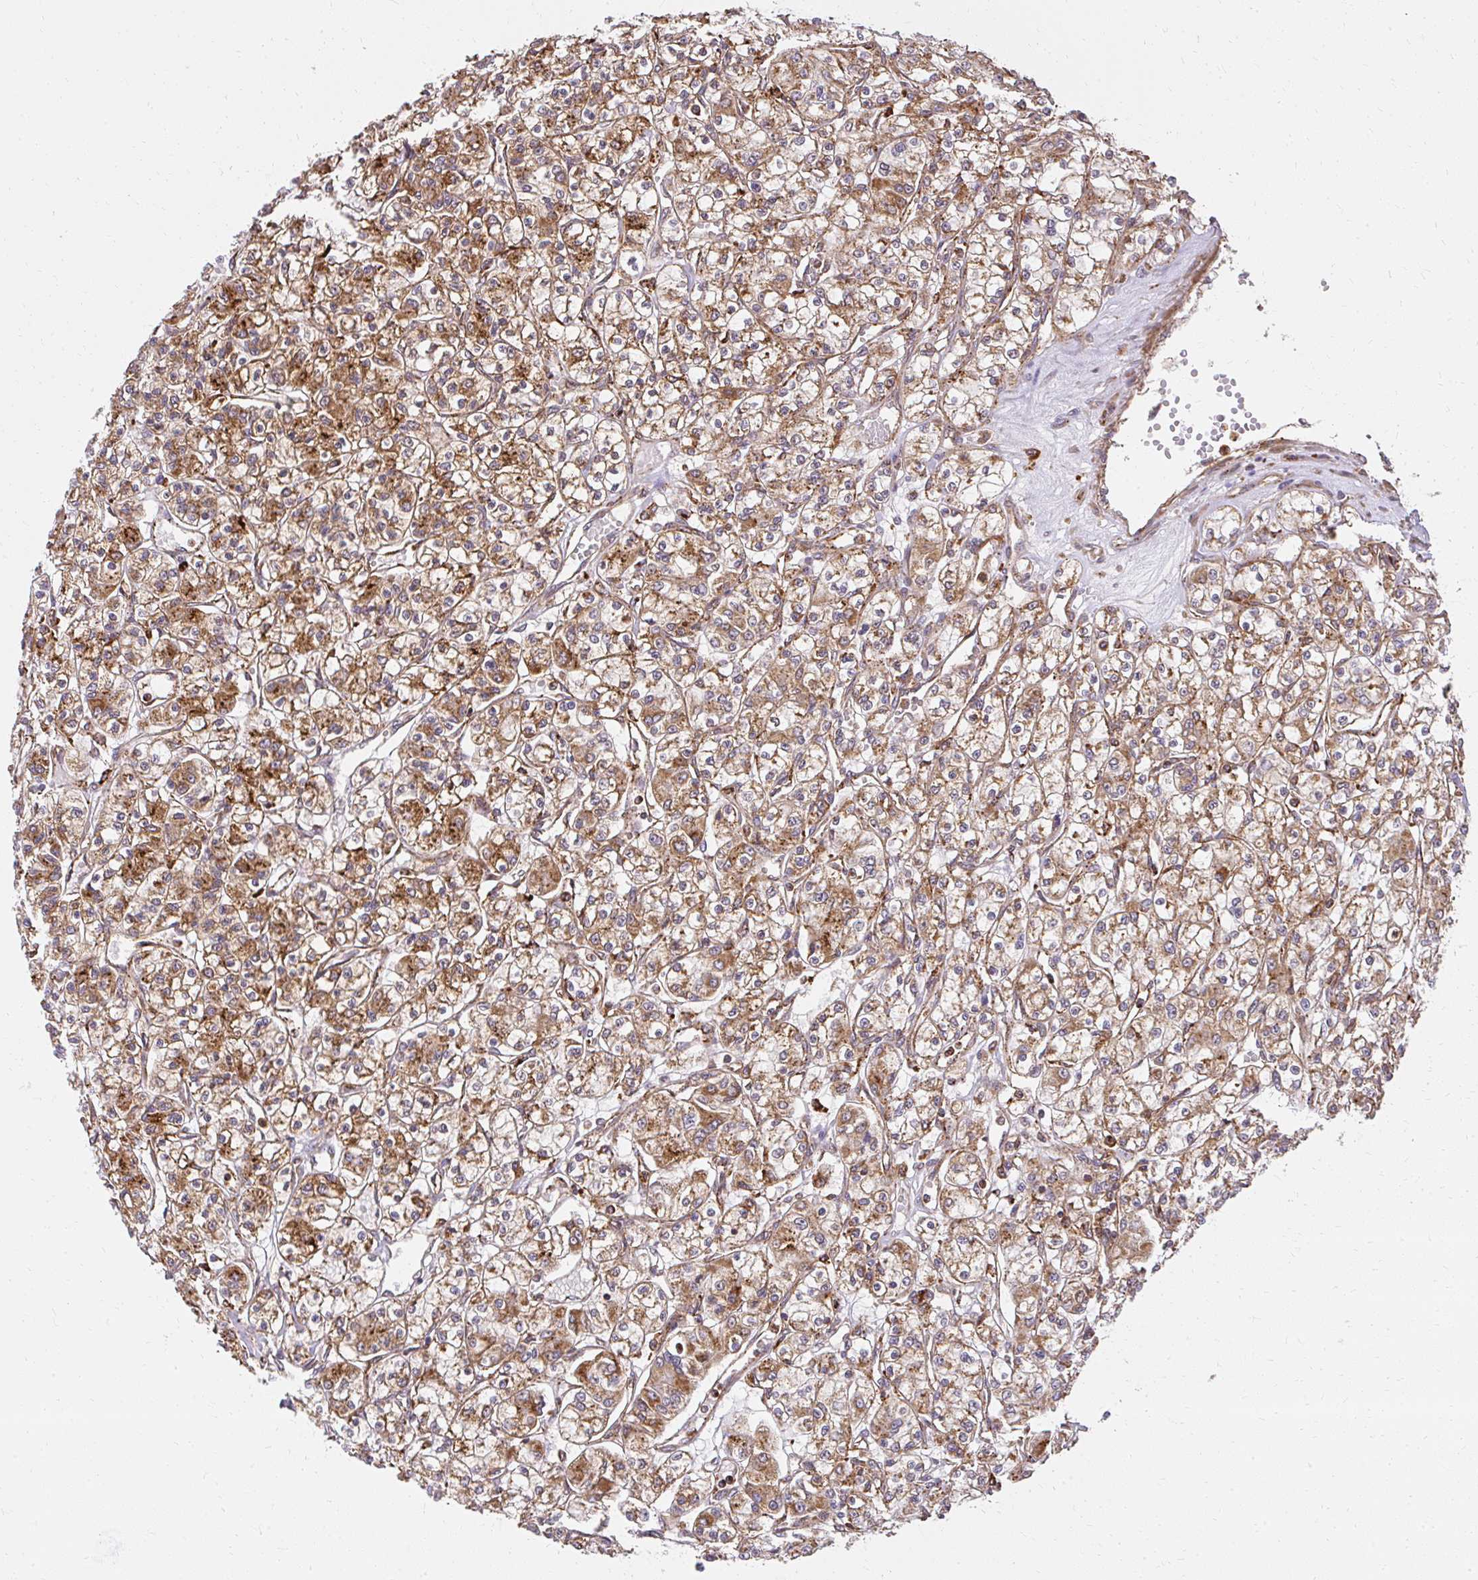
{"staining": {"intensity": "moderate", "quantity": ">75%", "location": "cytoplasmic/membranous"}, "tissue": "renal cancer", "cell_type": "Tumor cells", "image_type": "cancer", "snomed": [{"axis": "morphology", "description": "Adenocarcinoma, NOS"}, {"axis": "topography", "description": "Kidney"}], "caption": "Protein positivity by immunohistochemistry exhibits moderate cytoplasmic/membranous expression in approximately >75% of tumor cells in renal cancer. (DAB (3,3'-diaminobenzidine) IHC with brightfield microscopy, high magnification).", "gene": "GNS", "patient": {"sex": "female", "age": 59}}